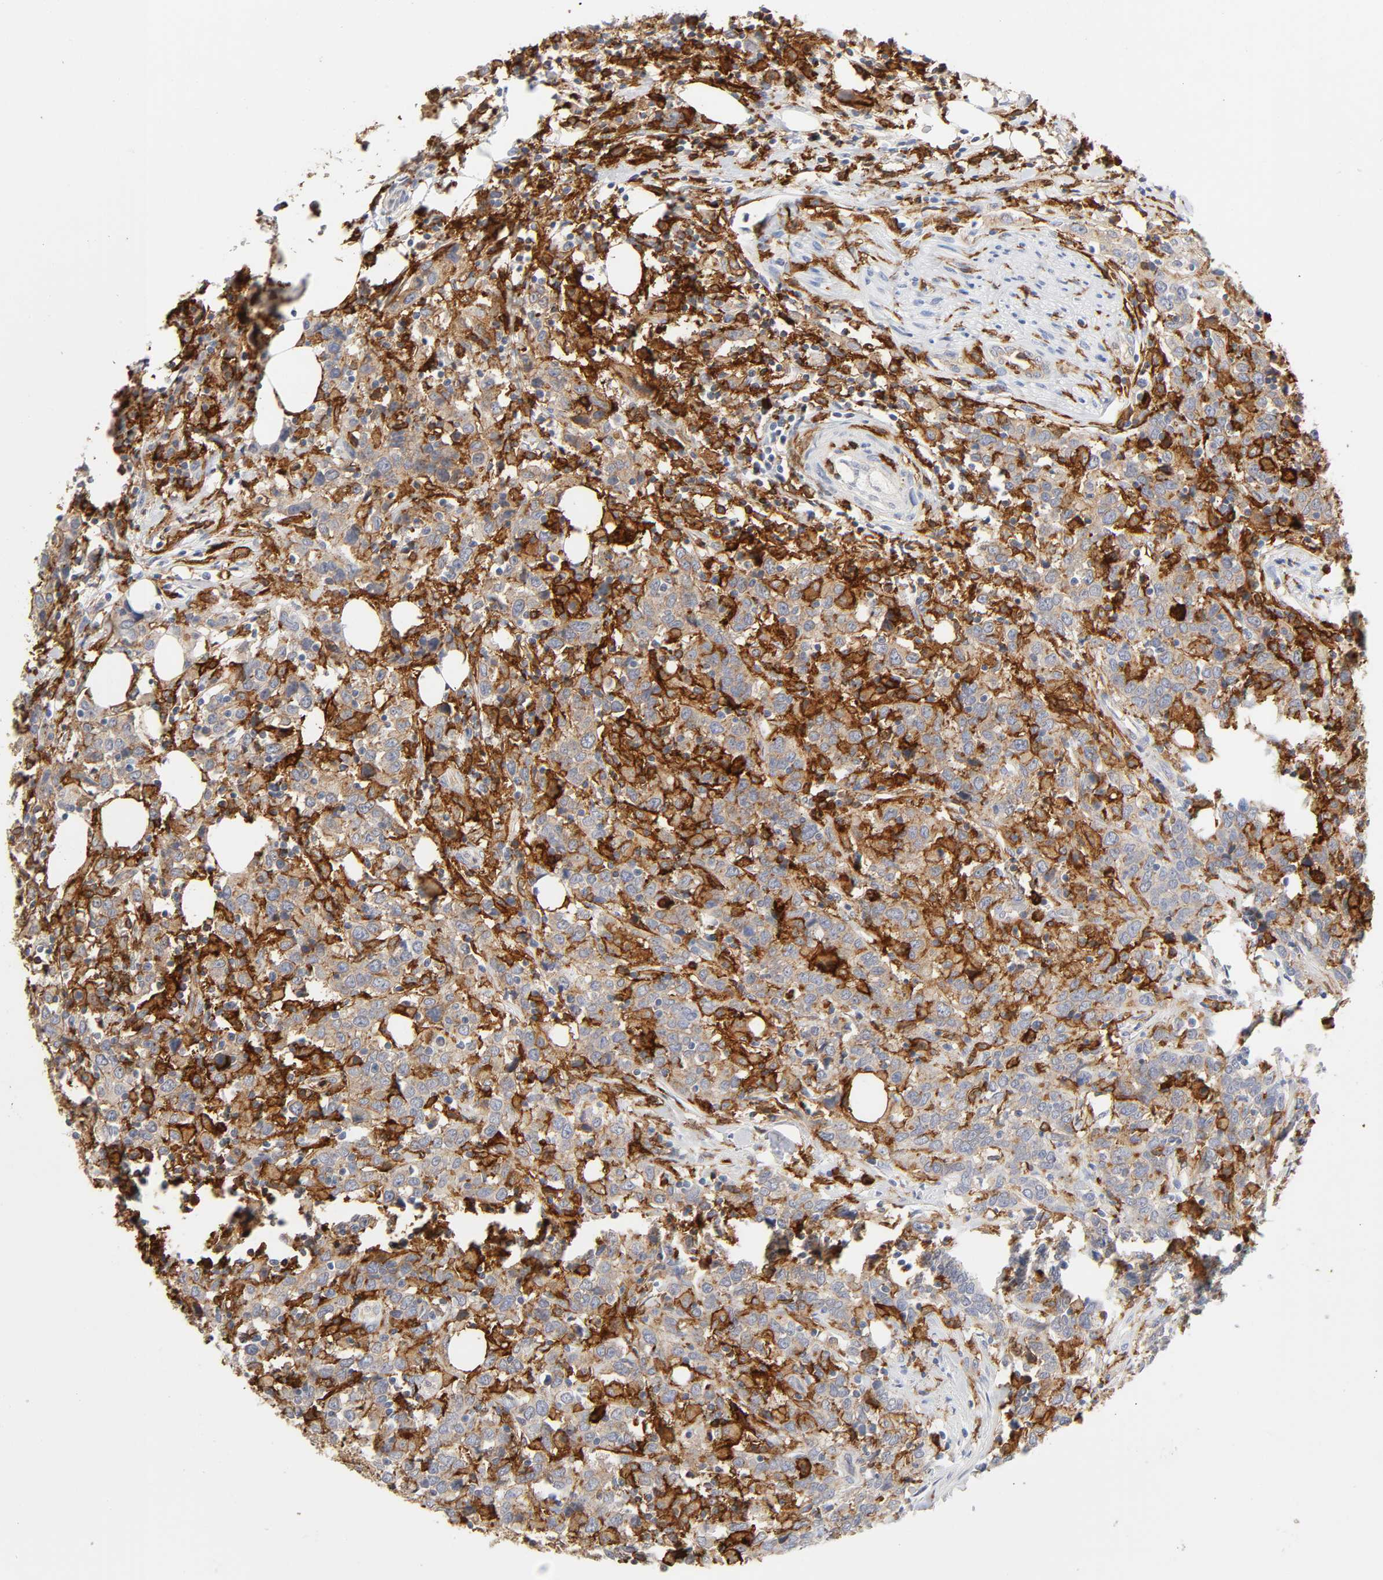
{"staining": {"intensity": "weak", "quantity": "<25%", "location": "cytoplasmic/membranous"}, "tissue": "urothelial cancer", "cell_type": "Tumor cells", "image_type": "cancer", "snomed": [{"axis": "morphology", "description": "Urothelial carcinoma, High grade"}, {"axis": "topography", "description": "Urinary bladder"}], "caption": "Immunohistochemical staining of urothelial cancer displays no significant positivity in tumor cells. (Stains: DAB (3,3'-diaminobenzidine) immunohistochemistry with hematoxylin counter stain, Microscopy: brightfield microscopy at high magnification).", "gene": "LYN", "patient": {"sex": "male", "age": 61}}